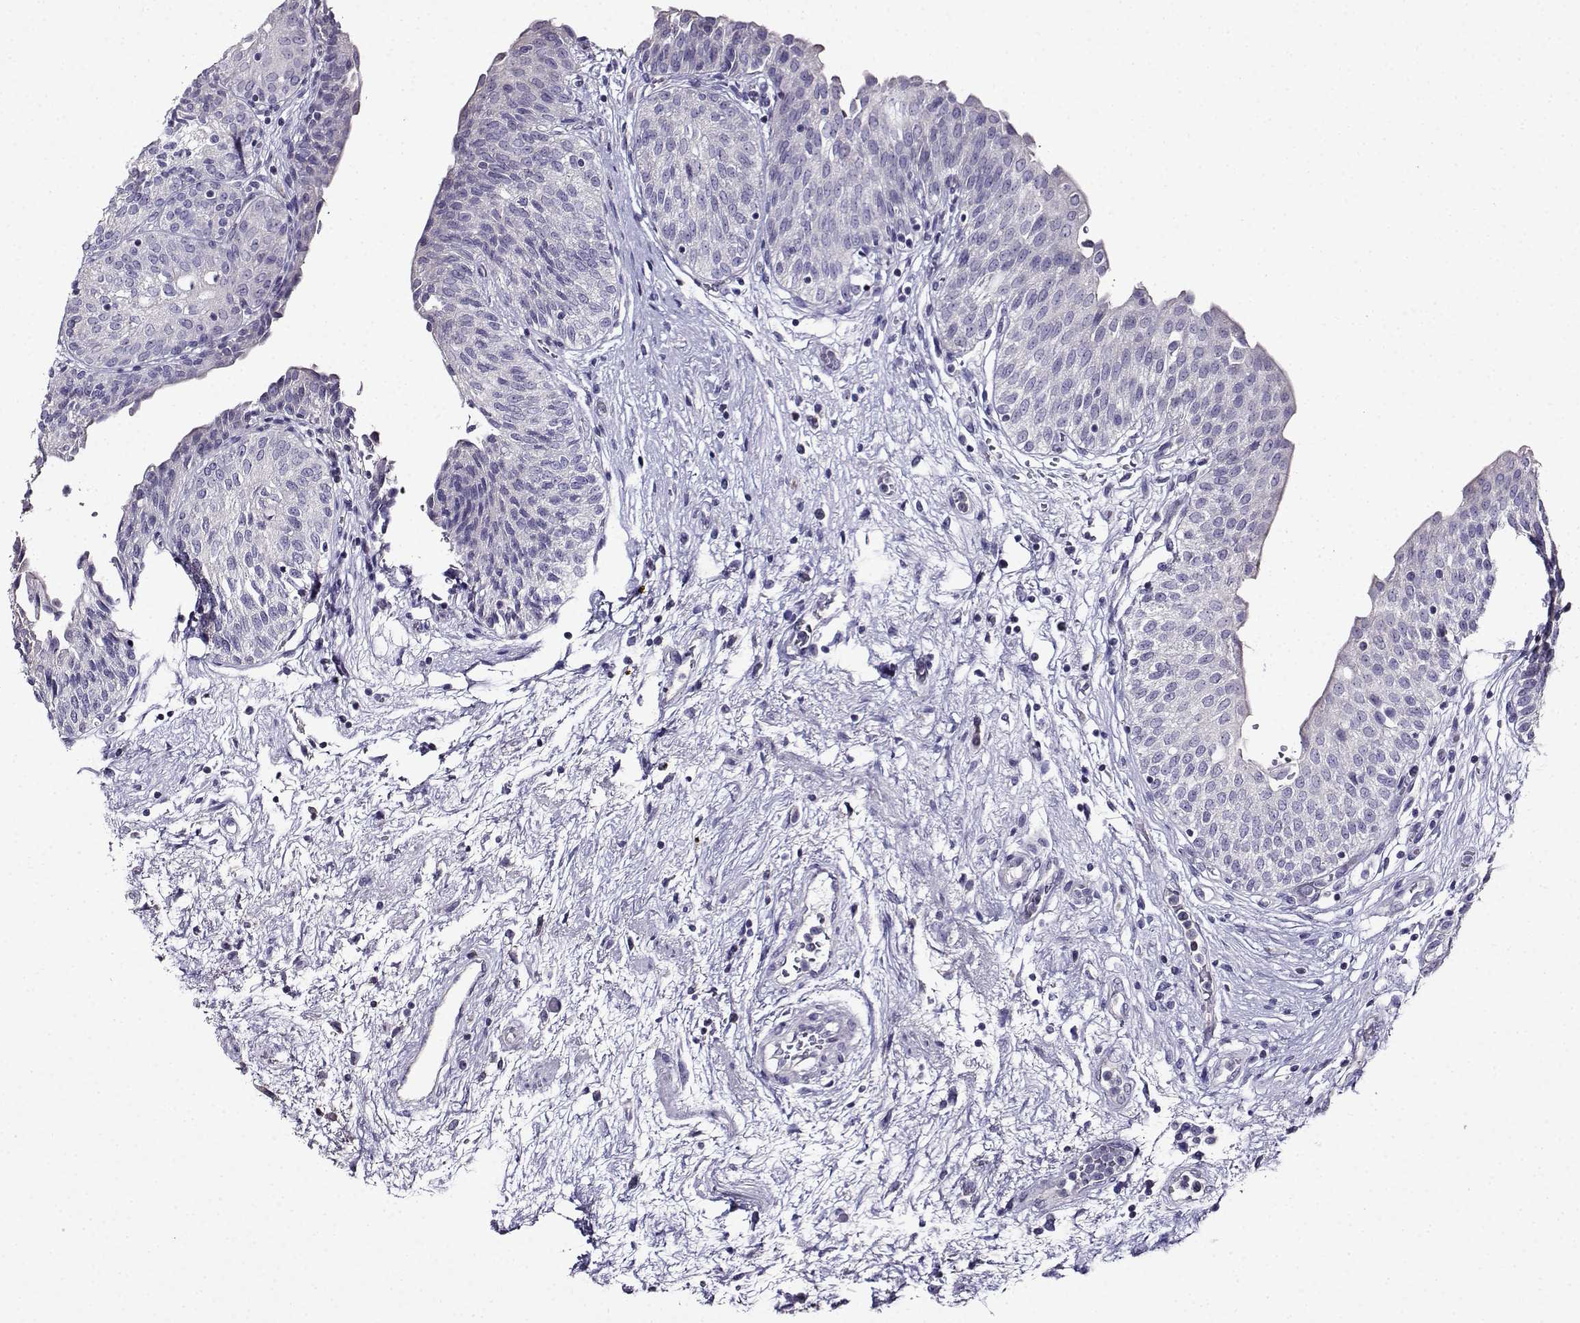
{"staining": {"intensity": "negative", "quantity": "none", "location": "none"}, "tissue": "urinary bladder", "cell_type": "Urothelial cells", "image_type": "normal", "snomed": [{"axis": "morphology", "description": "Normal tissue, NOS"}, {"axis": "morphology", "description": "Neoplasm, malignant, NOS"}, {"axis": "topography", "description": "Urinary bladder"}], "caption": "The image shows no staining of urothelial cells in unremarkable urinary bladder.", "gene": "TMEM266", "patient": {"sex": "male", "age": 68}}